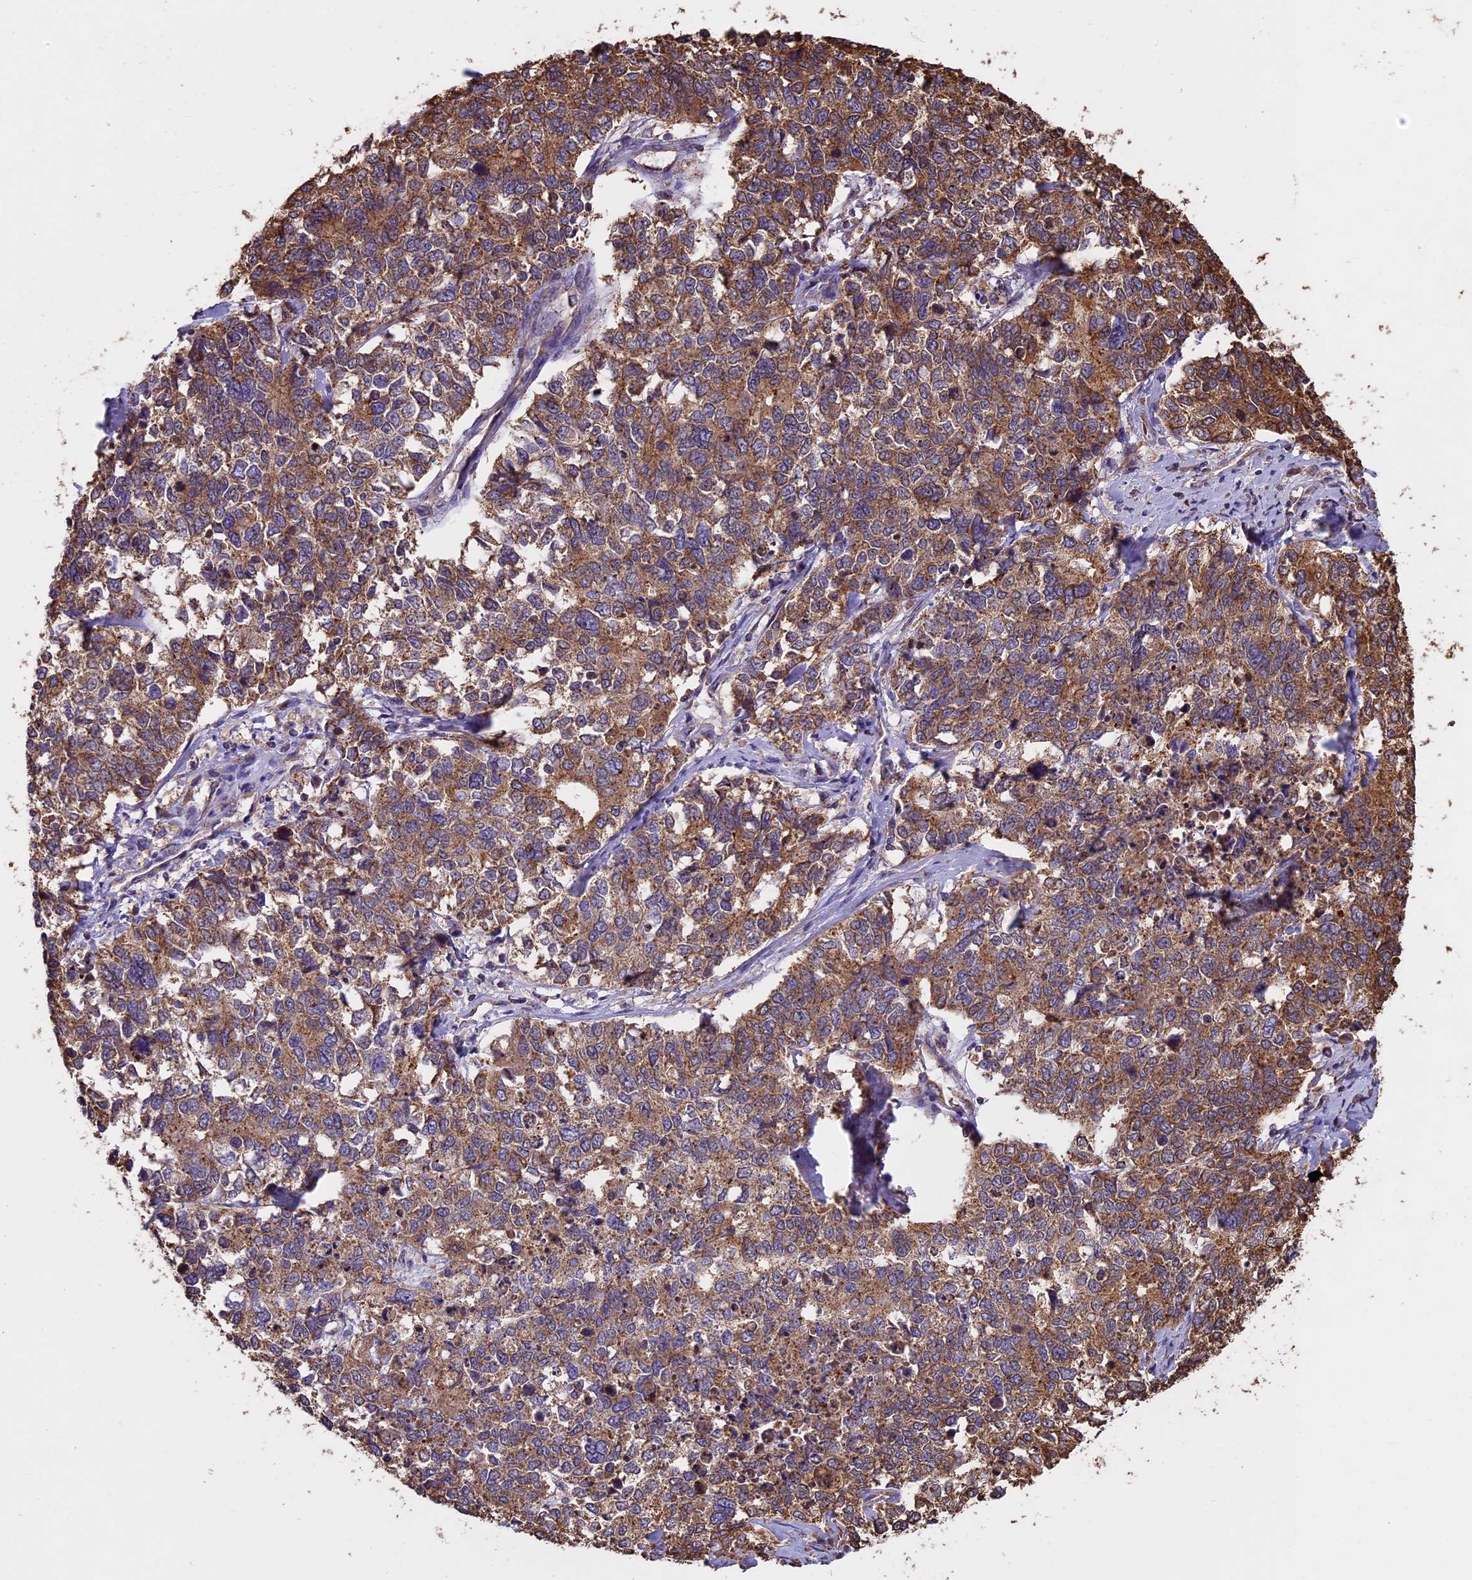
{"staining": {"intensity": "moderate", "quantity": ">75%", "location": "cytoplasmic/membranous"}, "tissue": "cervical cancer", "cell_type": "Tumor cells", "image_type": "cancer", "snomed": [{"axis": "morphology", "description": "Squamous cell carcinoma, NOS"}, {"axis": "topography", "description": "Cervix"}], "caption": "Human cervical cancer (squamous cell carcinoma) stained with a brown dye exhibits moderate cytoplasmic/membranous positive expression in approximately >75% of tumor cells.", "gene": "CHMP2A", "patient": {"sex": "female", "age": 63}}